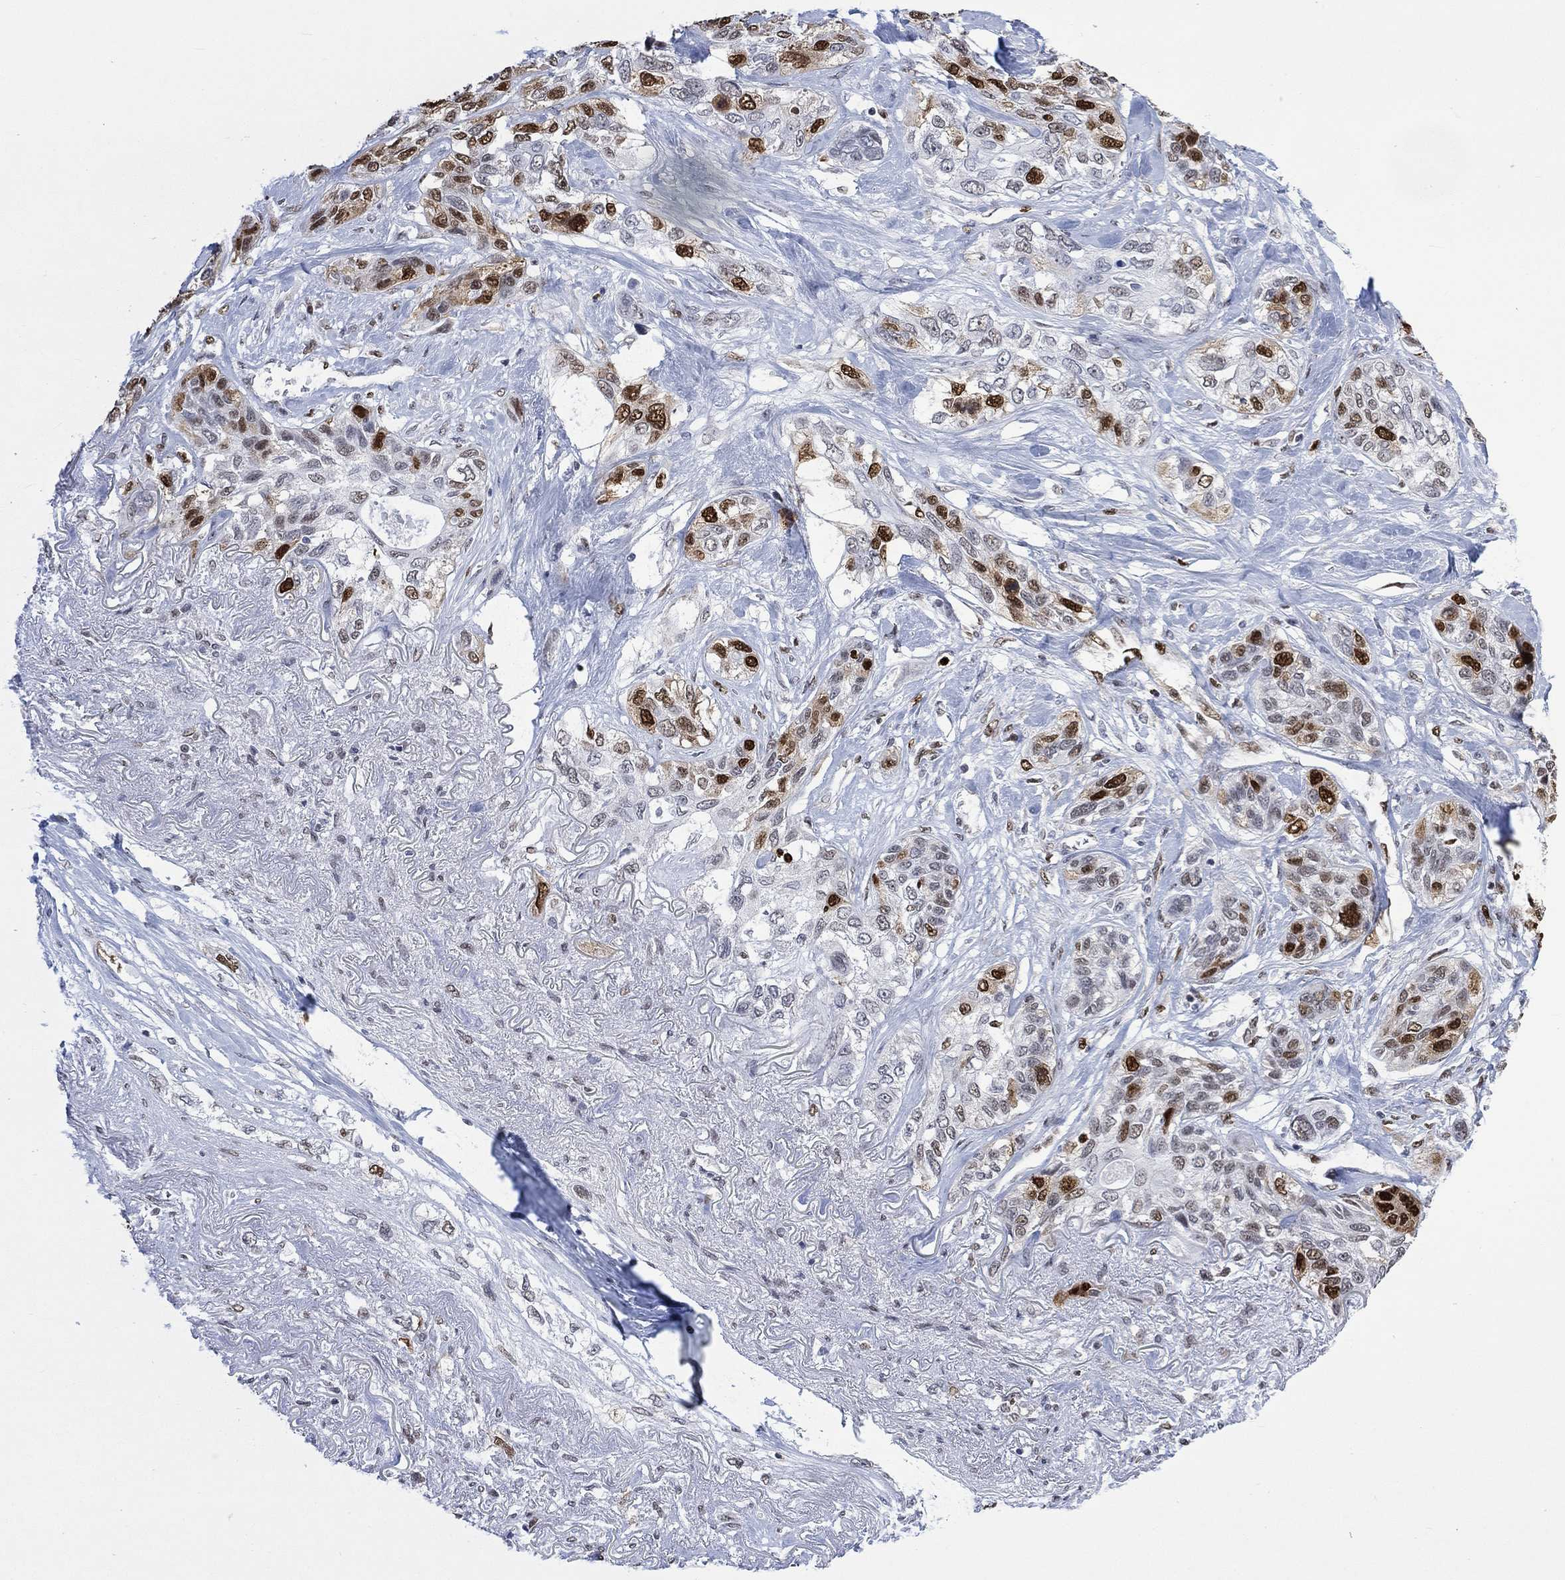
{"staining": {"intensity": "strong", "quantity": "25%-75%", "location": "nuclear"}, "tissue": "lung cancer", "cell_type": "Tumor cells", "image_type": "cancer", "snomed": [{"axis": "morphology", "description": "Squamous cell carcinoma, NOS"}, {"axis": "topography", "description": "Lung"}], "caption": "High-magnification brightfield microscopy of lung cancer stained with DAB (brown) and counterstained with hematoxylin (blue). tumor cells exhibit strong nuclear staining is identified in about25%-75% of cells.", "gene": "RAD54L2", "patient": {"sex": "female", "age": 70}}